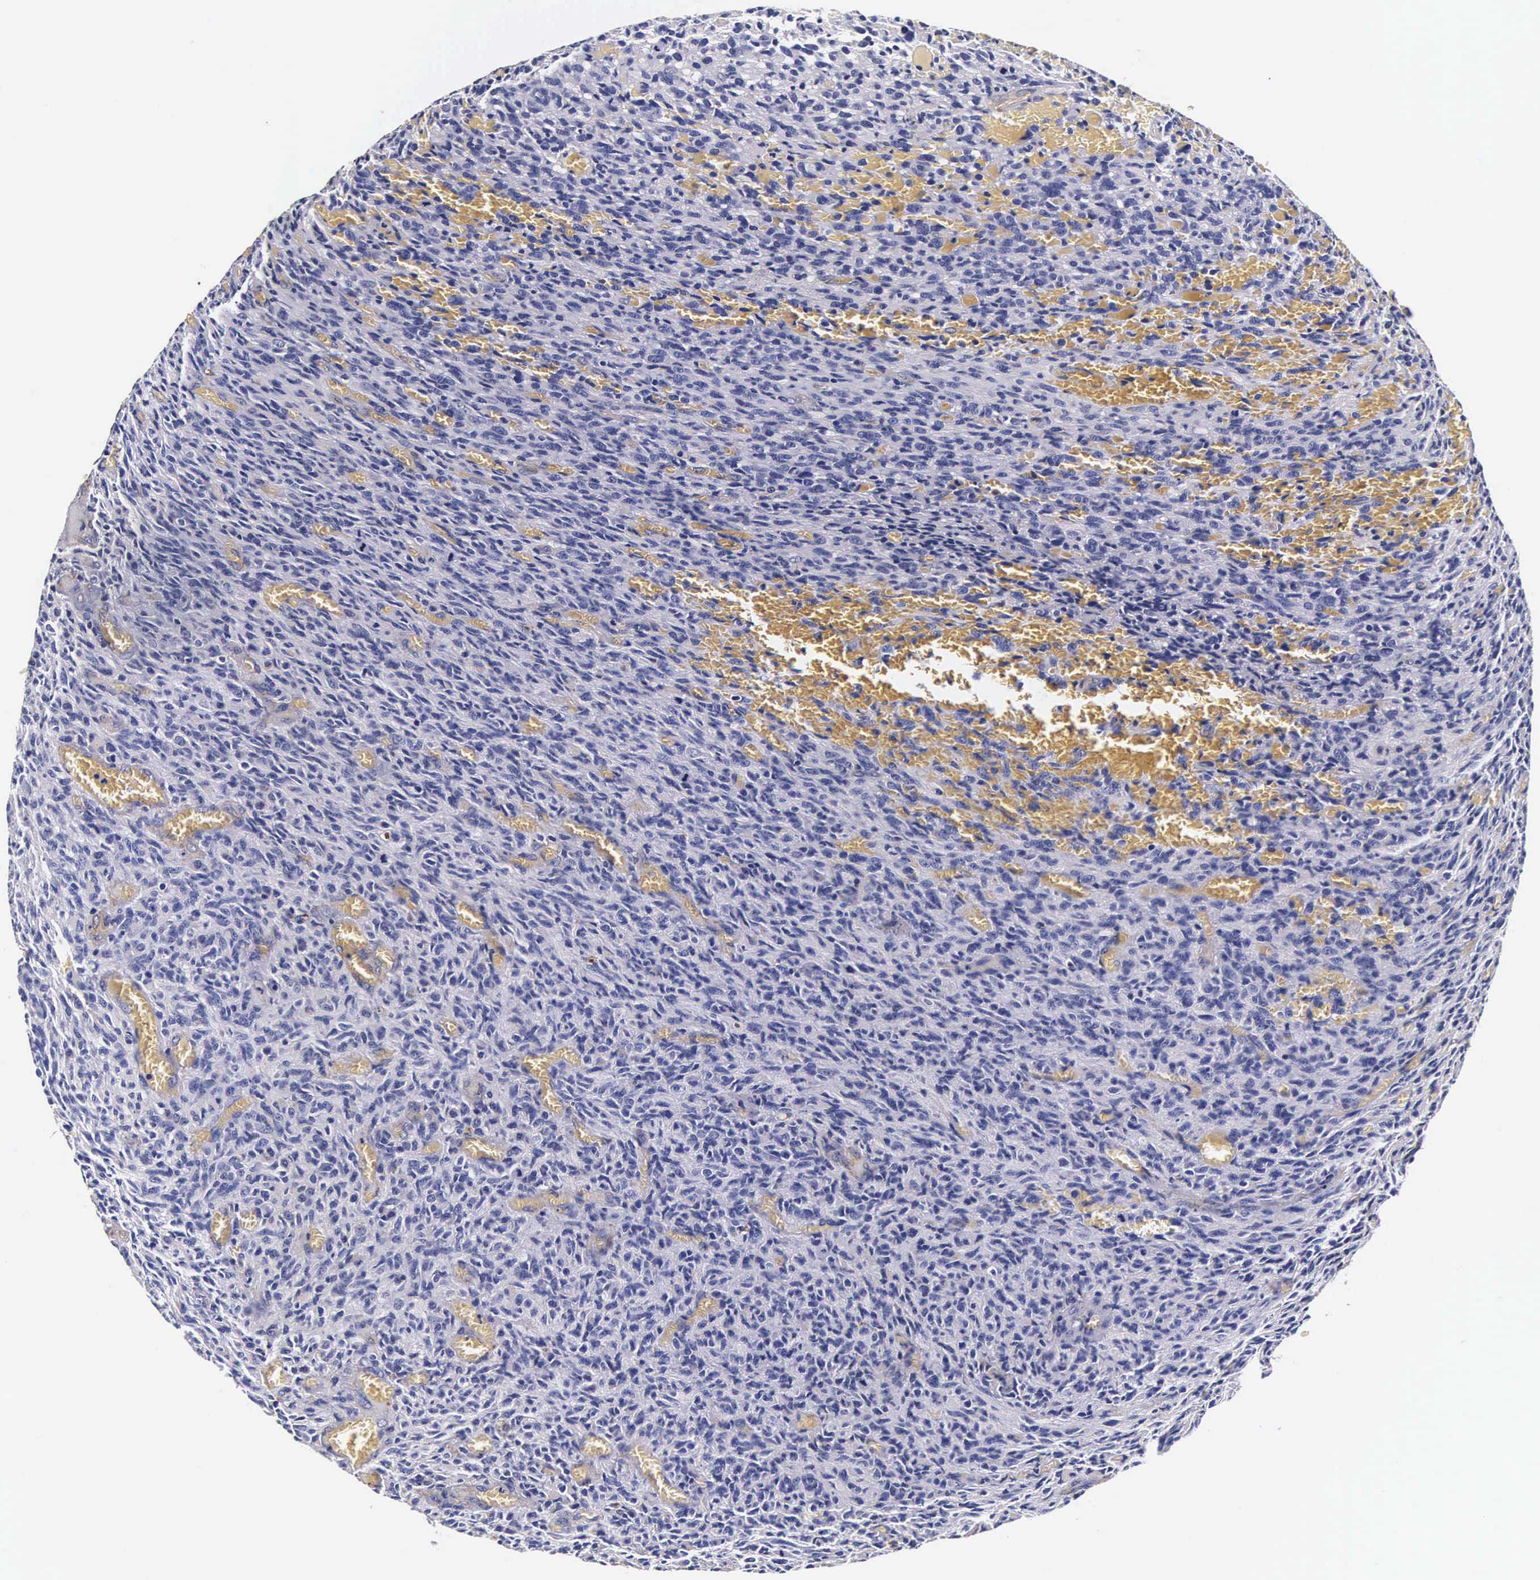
{"staining": {"intensity": "negative", "quantity": "none", "location": "none"}, "tissue": "glioma", "cell_type": "Tumor cells", "image_type": "cancer", "snomed": [{"axis": "morphology", "description": "Glioma, malignant, High grade"}, {"axis": "topography", "description": "Brain"}], "caption": "Tumor cells are negative for protein expression in human high-grade glioma (malignant).", "gene": "CTSB", "patient": {"sex": "male", "age": 56}}